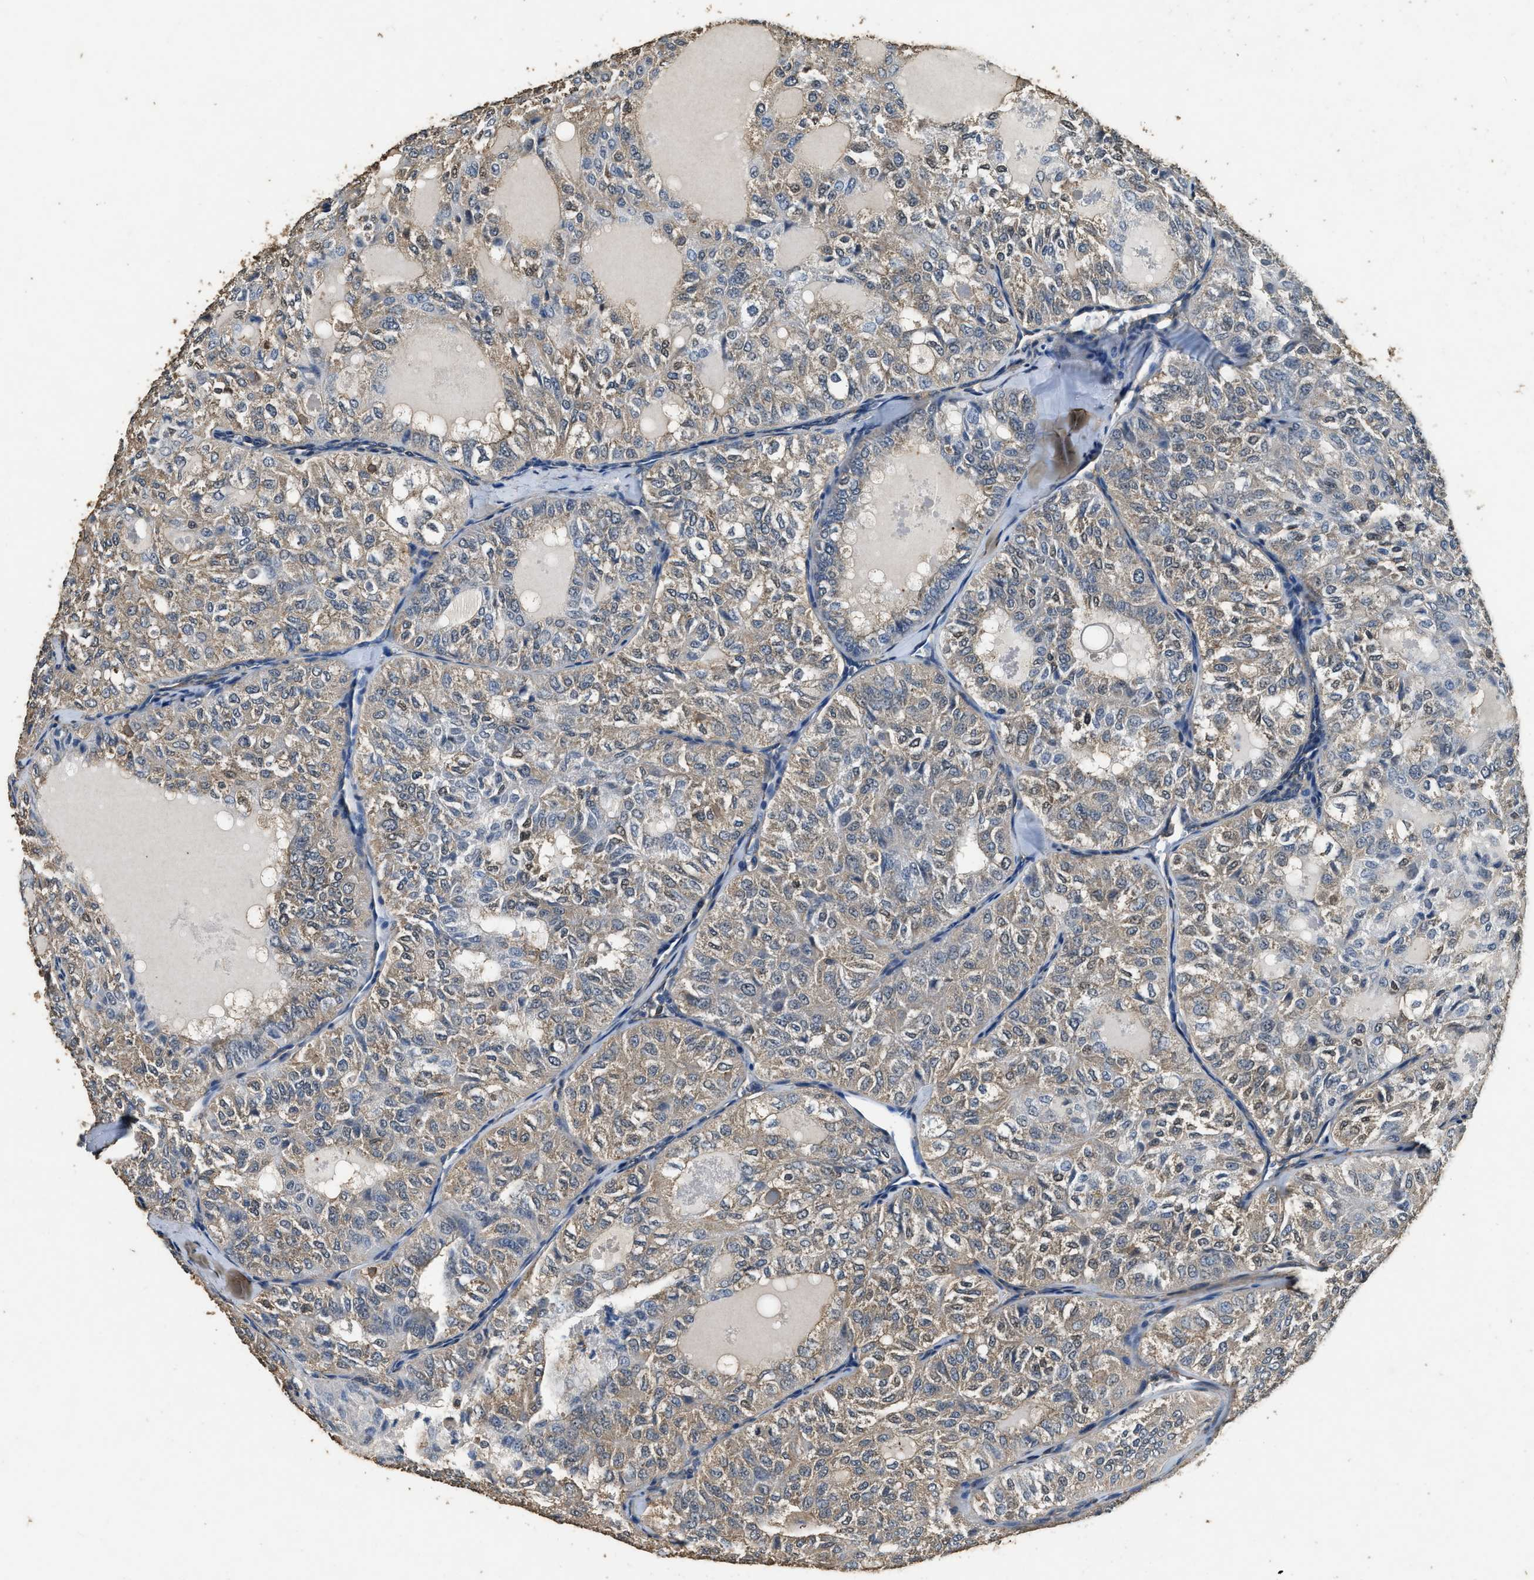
{"staining": {"intensity": "weak", "quantity": "25%-75%", "location": "cytoplasmic/membranous"}, "tissue": "thyroid cancer", "cell_type": "Tumor cells", "image_type": "cancer", "snomed": [{"axis": "morphology", "description": "Follicular adenoma carcinoma, NOS"}, {"axis": "topography", "description": "Thyroid gland"}], "caption": "Protein positivity by IHC shows weak cytoplasmic/membranous expression in about 25%-75% of tumor cells in thyroid cancer.", "gene": "MIB1", "patient": {"sex": "male", "age": 75}}